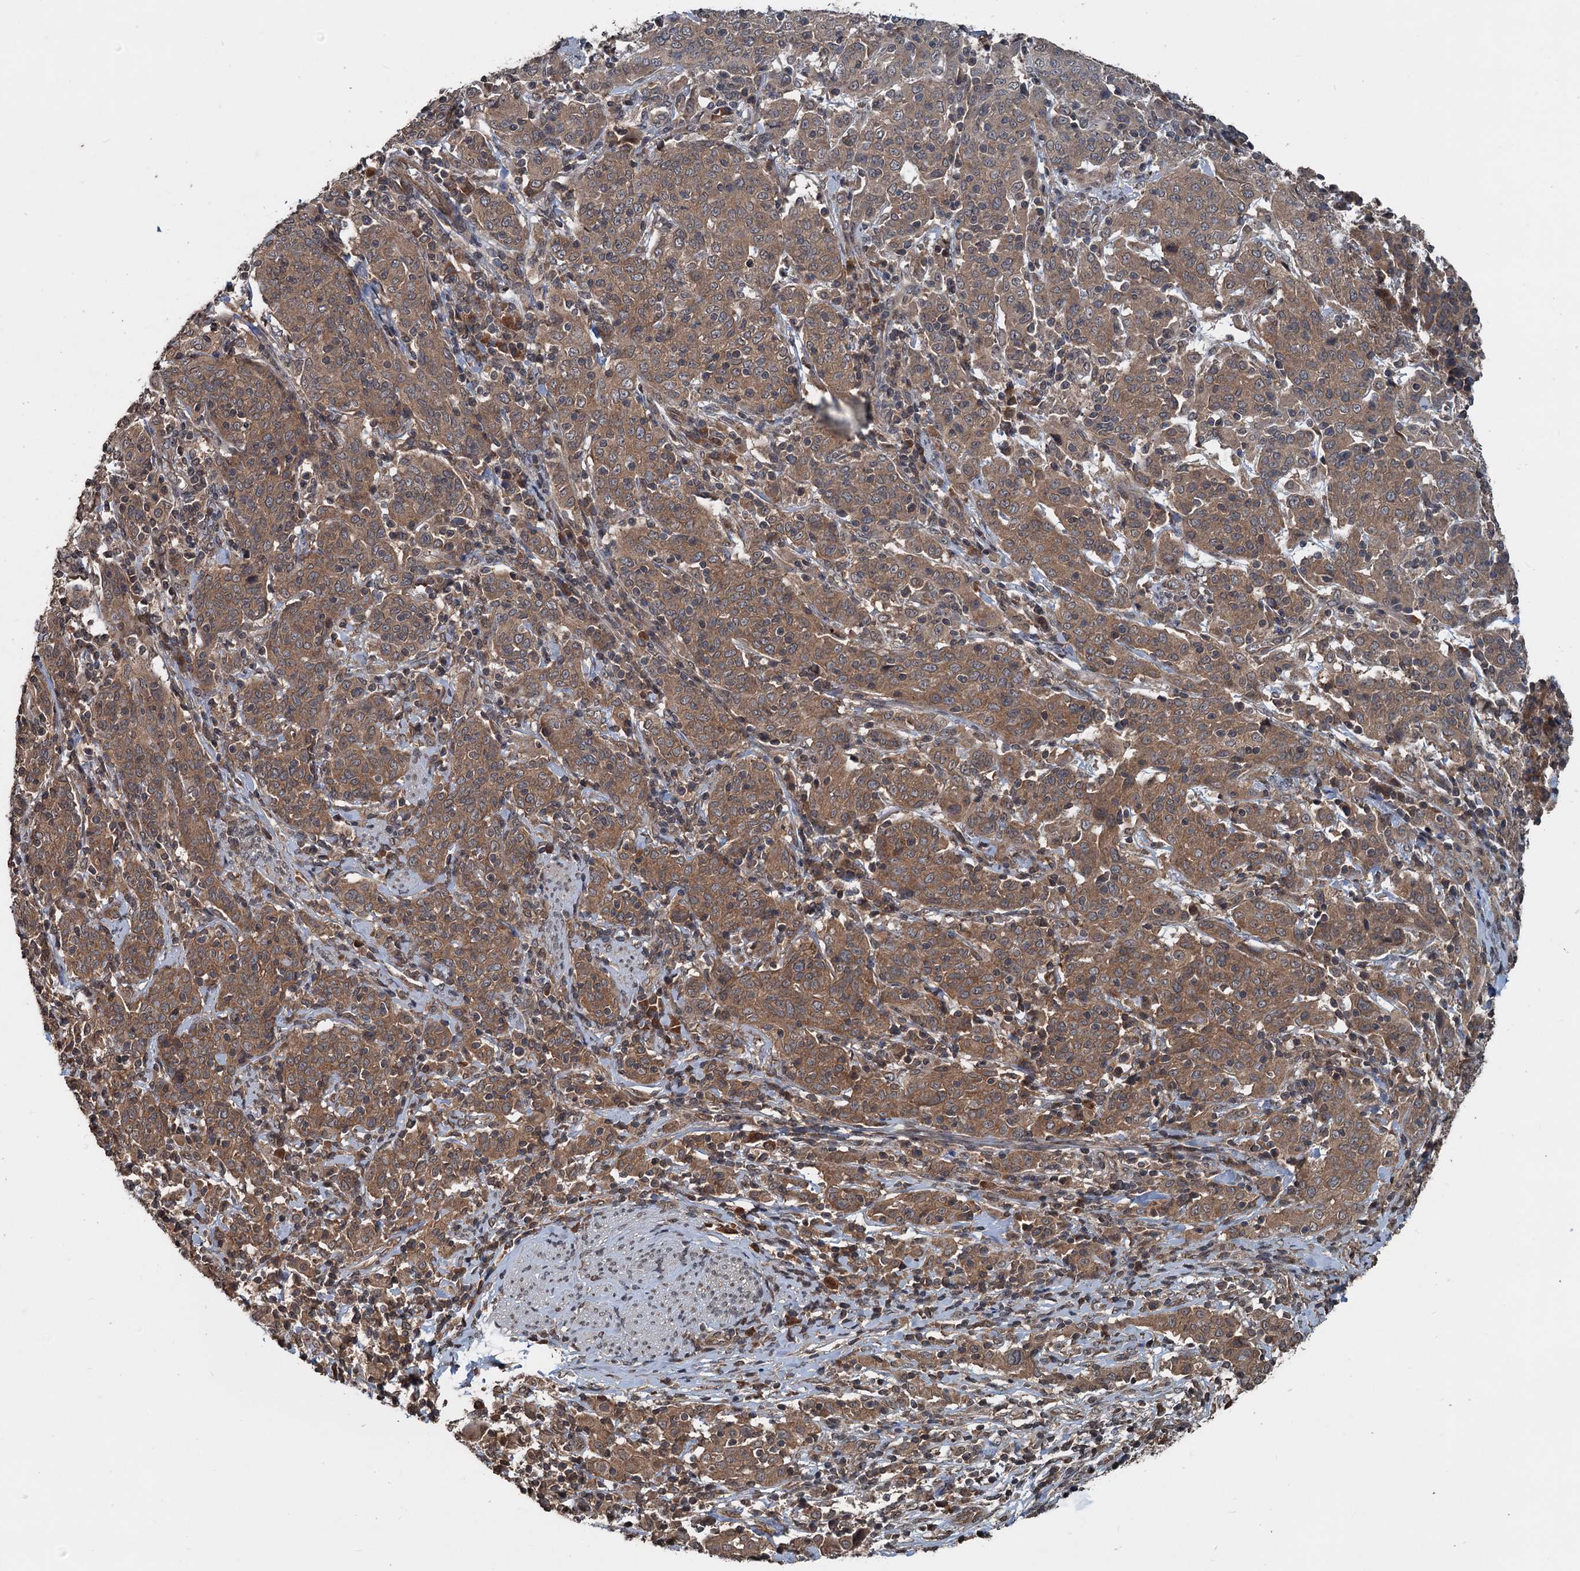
{"staining": {"intensity": "moderate", "quantity": ">75%", "location": "cytoplasmic/membranous"}, "tissue": "cervical cancer", "cell_type": "Tumor cells", "image_type": "cancer", "snomed": [{"axis": "morphology", "description": "Squamous cell carcinoma, NOS"}, {"axis": "topography", "description": "Cervix"}], "caption": "Immunohistochemistry (IHC) micrograph of human cervical squamous cell carcinoma stained for a protein (brown), which shows medium levels of moderate cytoplasmic/membranous expression in approximately >75% of tumor cells.", "gene": "N4BP2L2", "patient": {"sex": "female", "age": 67}}